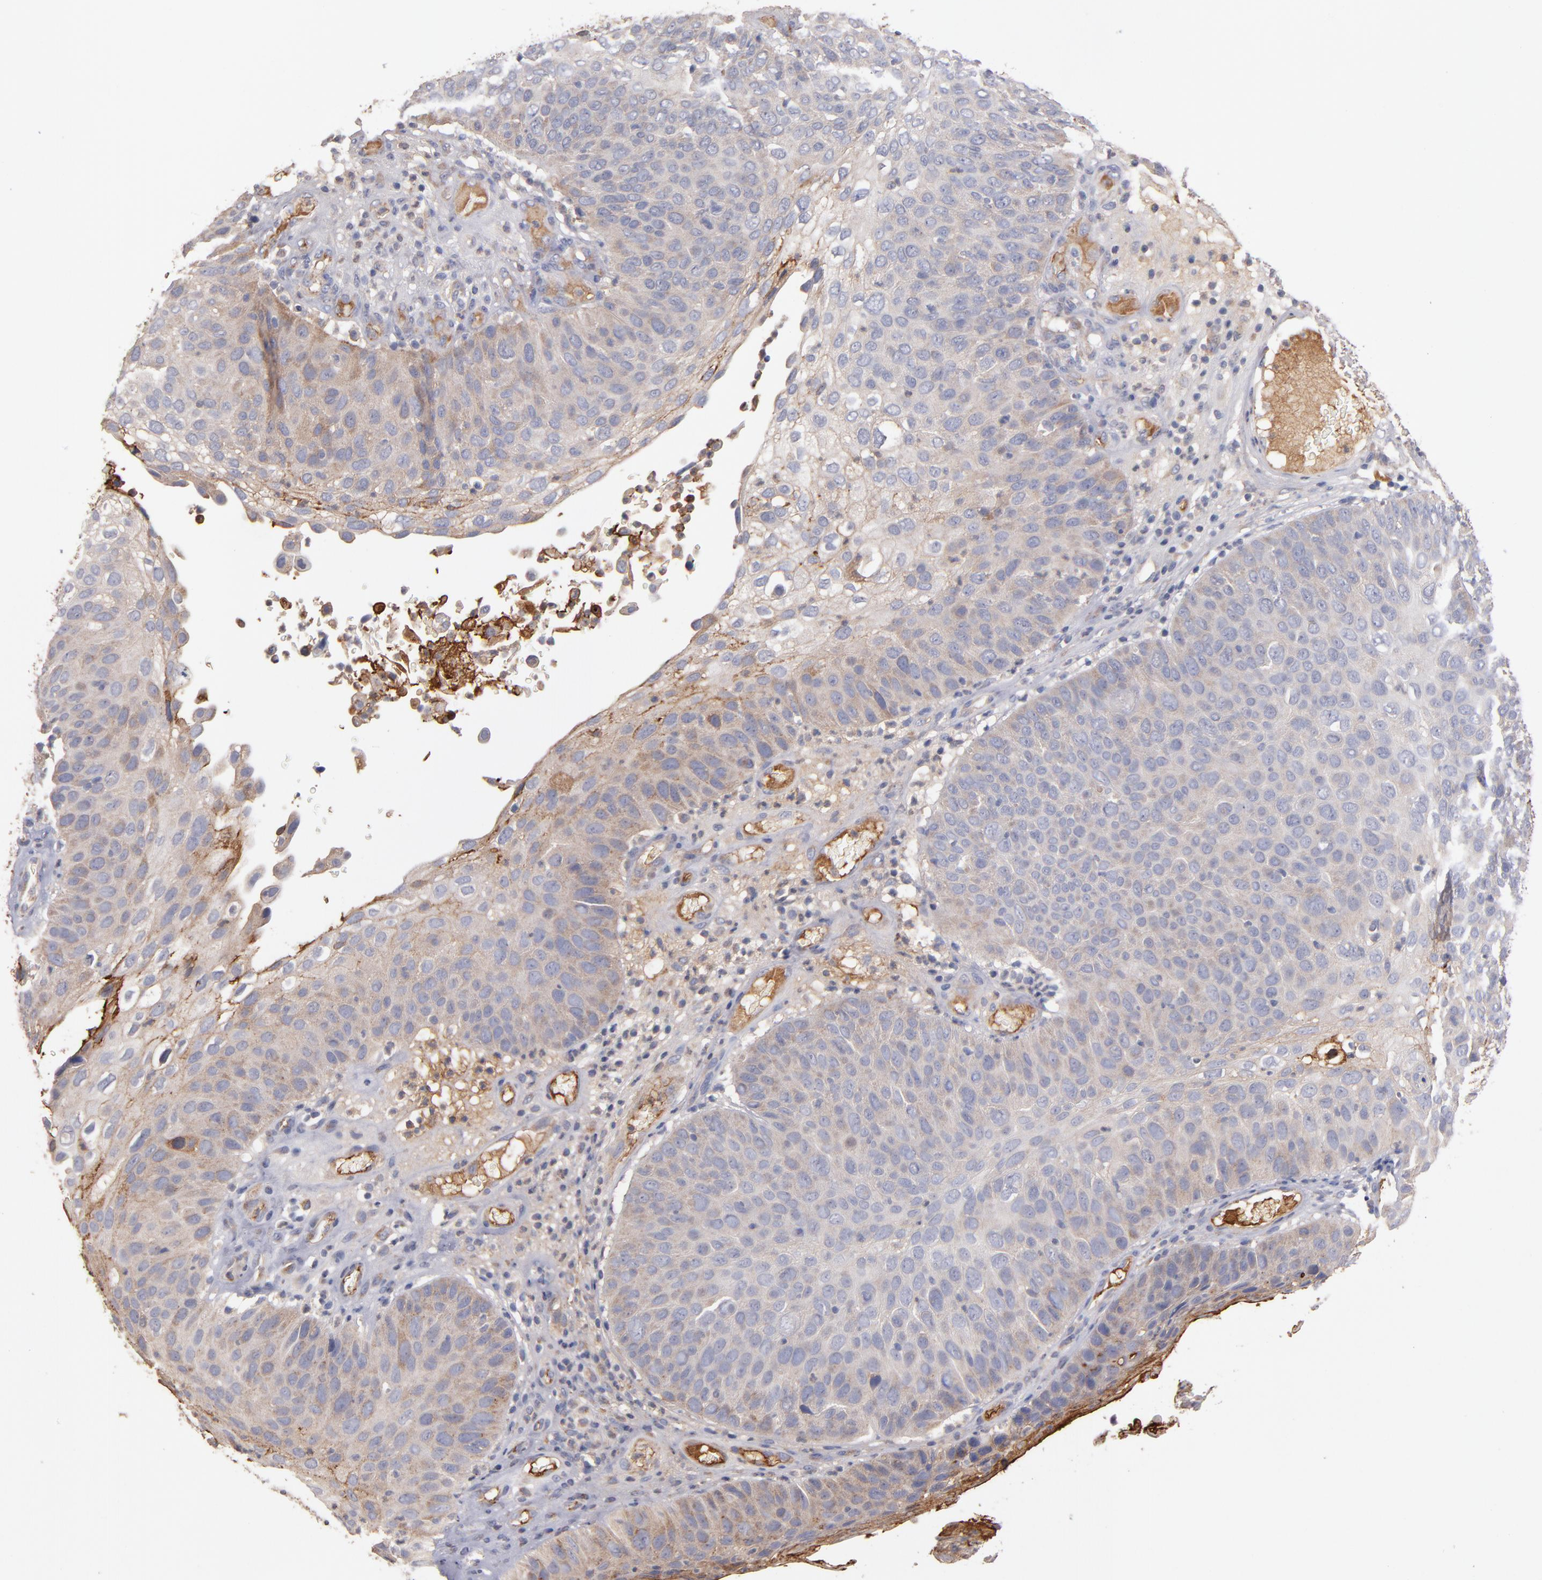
{"staining": {"intensity": "weak", "quantity": "25%-75%", "location": "cytoplasmic/membranous"}, "tissue": "skin cancer", "cell_type": "Tumor cells", "image_type": "cancer", "snomed": [{"axis": "morphology", "description": "Squamous cell carcinoma, NOS"}, {"axis": "topography", "description": "Skin"}], "caption": "DAB (3,3'-diaminobenzidine) immunohistochemical staining of human skin cancer reveals weak cytoplasmic/membranous protein staining in approximately 25%-75% of tumor cells. (DAB (3,3'-diaminobenzidine) IHC with brightfield microscopy, high magnification).", "gene": "DACT1", "patient": {"sex": "male", "age": 87}}